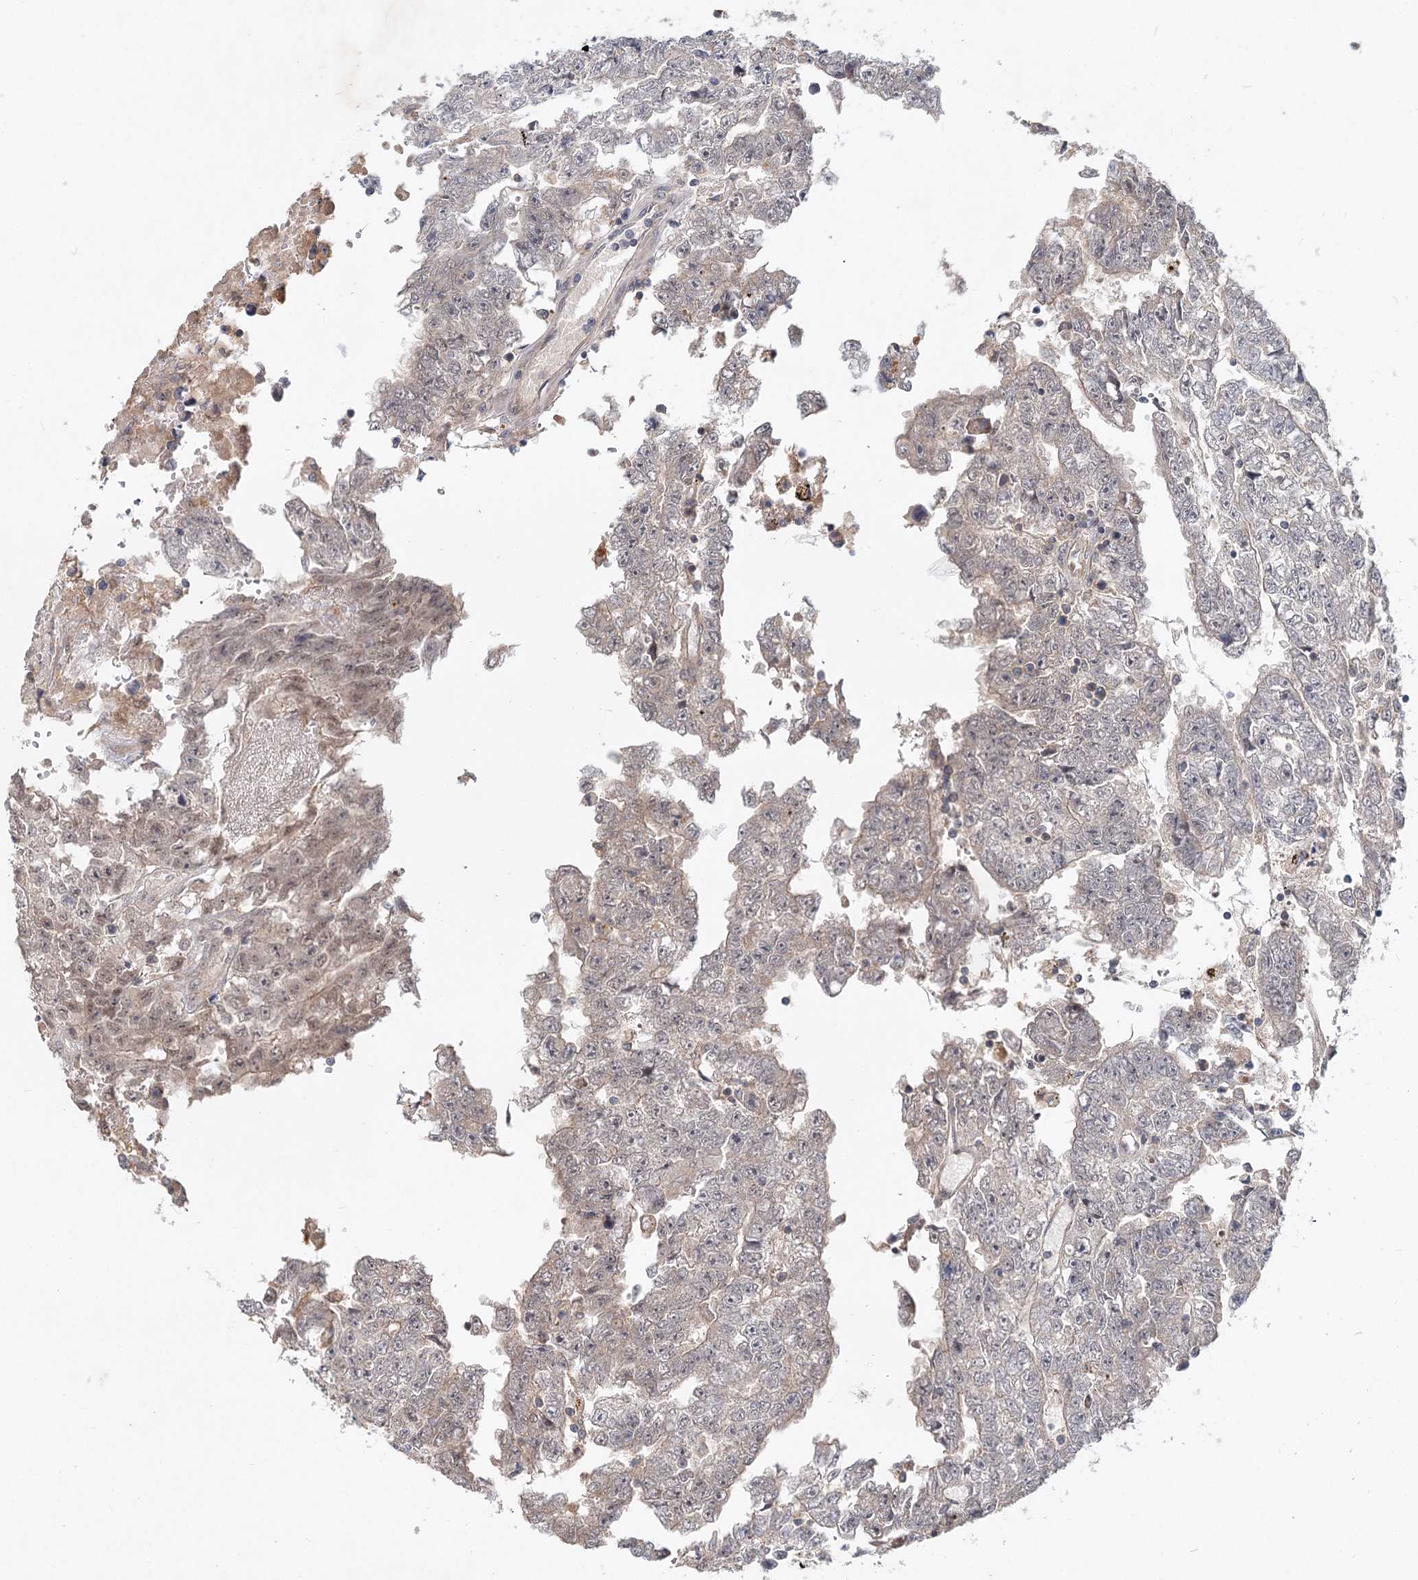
{"staining": {"intensity": "weak", "quantity": "<25%", "location": "cytoplasmic/membranous"}, "tissue": "testis cancer", "cell_type": "Tumor cells", "image_type": "cancer", "snomed": [{"axis": "morphology", "description": "Carcinoma, Embryonal, NOS"}, {"axis": "topography", "description": "Testis"}], "caption": "Immunohistochemistry photomicrograph of neoplastic tissue: human embryonal carcinoma (testis) stained with DAB reveals no significant protein expression in tumor cells. (DAB immunohistochemistry visualized using brightfield microscopy, high magnification).", "gene": "AP3B1", "patient": {"sex": "male", "age": 25}}